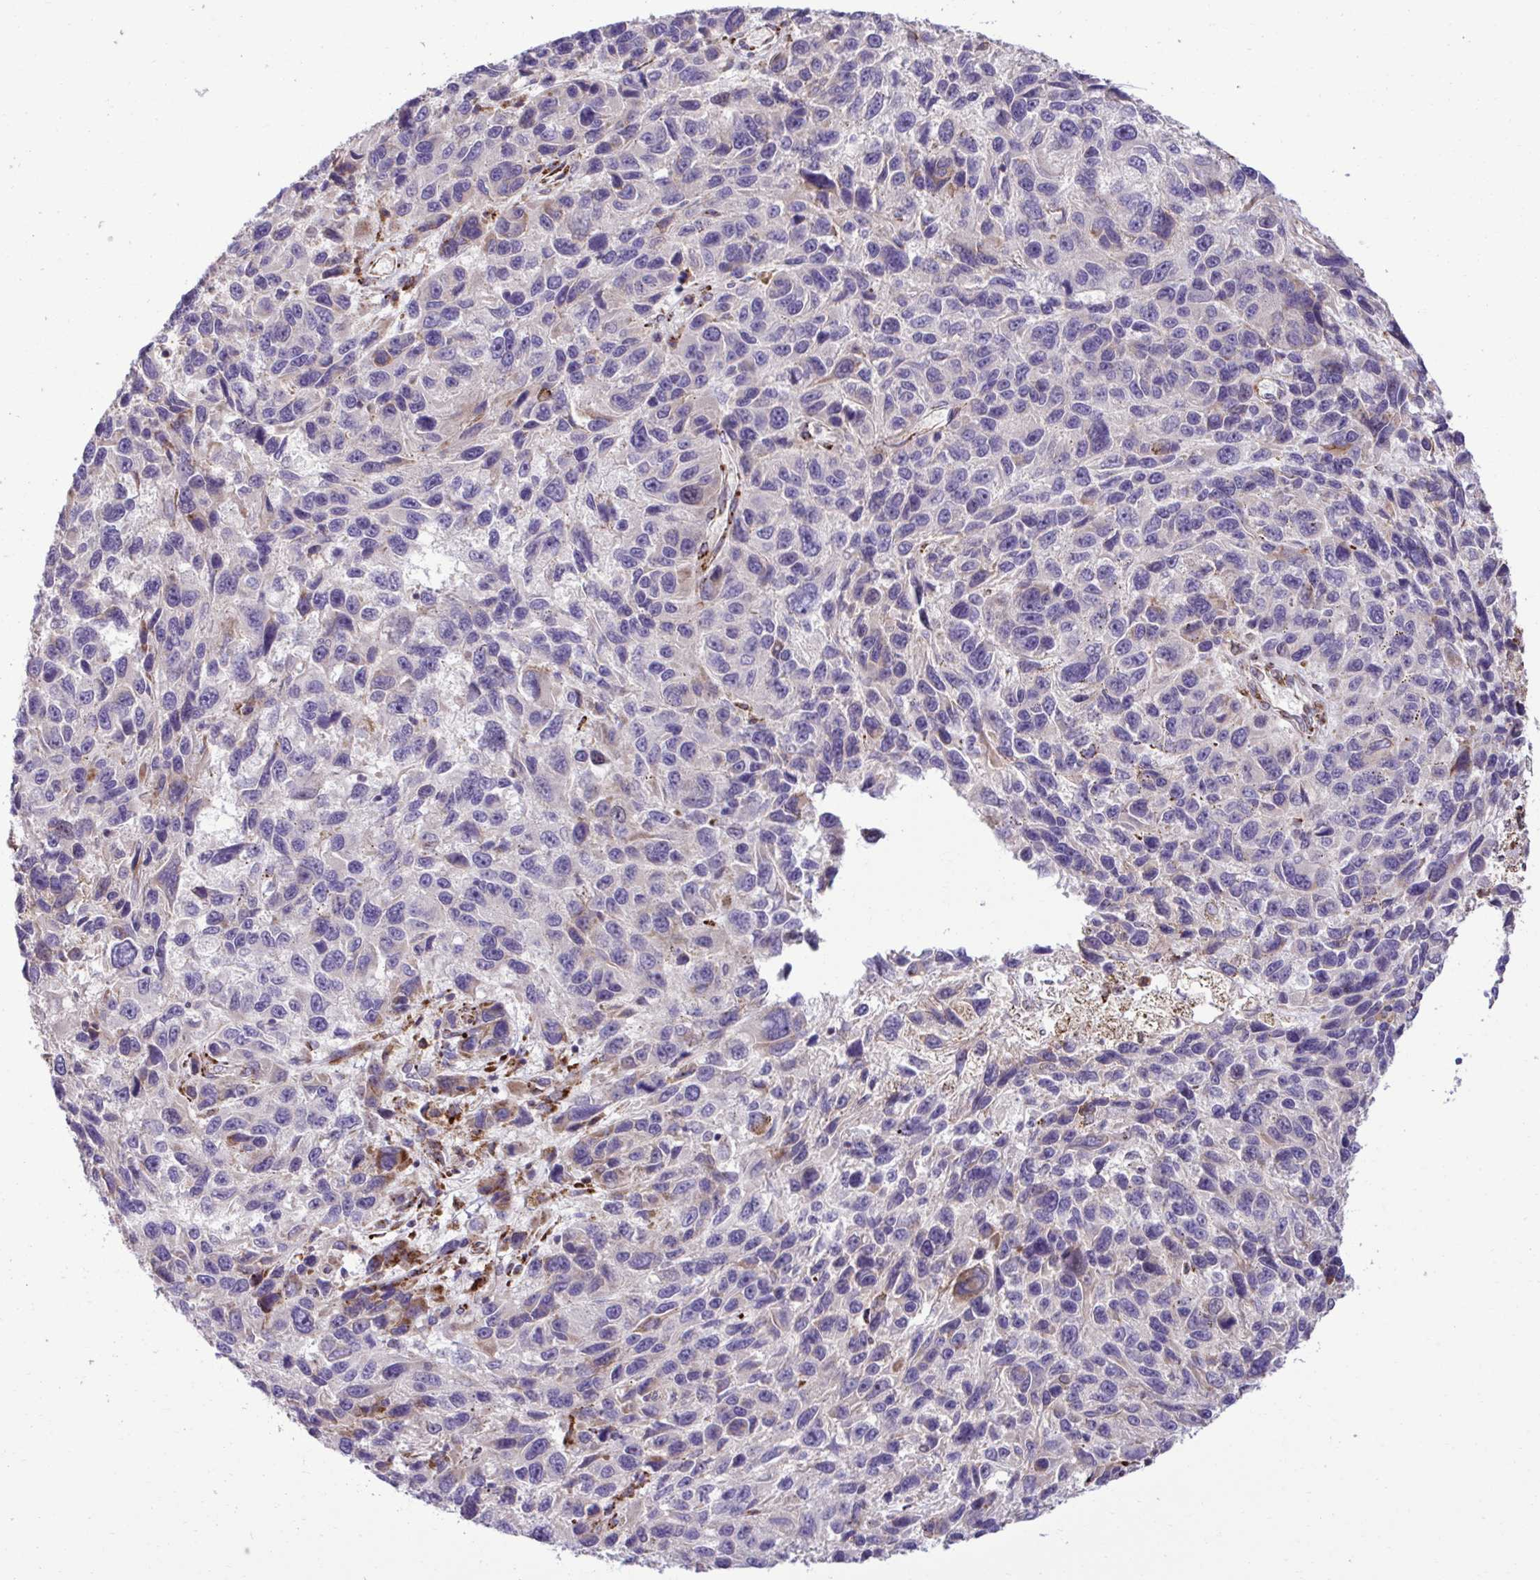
{"staining": {"intensity": "negative", "quantity": "none", "location": "none"}, "tissue": "melanoma", "cell_type": "Tumor cells", "image_type": "cancer", "snomed": [{"axis": "morphology", "description": "Malignant melanoma, NOS"}, {"axis": "topography", "description": "Skin"}], "caption": "This micrograph is of melanoma stained with immunohistochemistry to label a protein in brown with the nuclei are counter-stained blue. There is no positivity in tumor cells.", "gene": "LIMS1", "patient": {"sex": "male", "age": 53}}